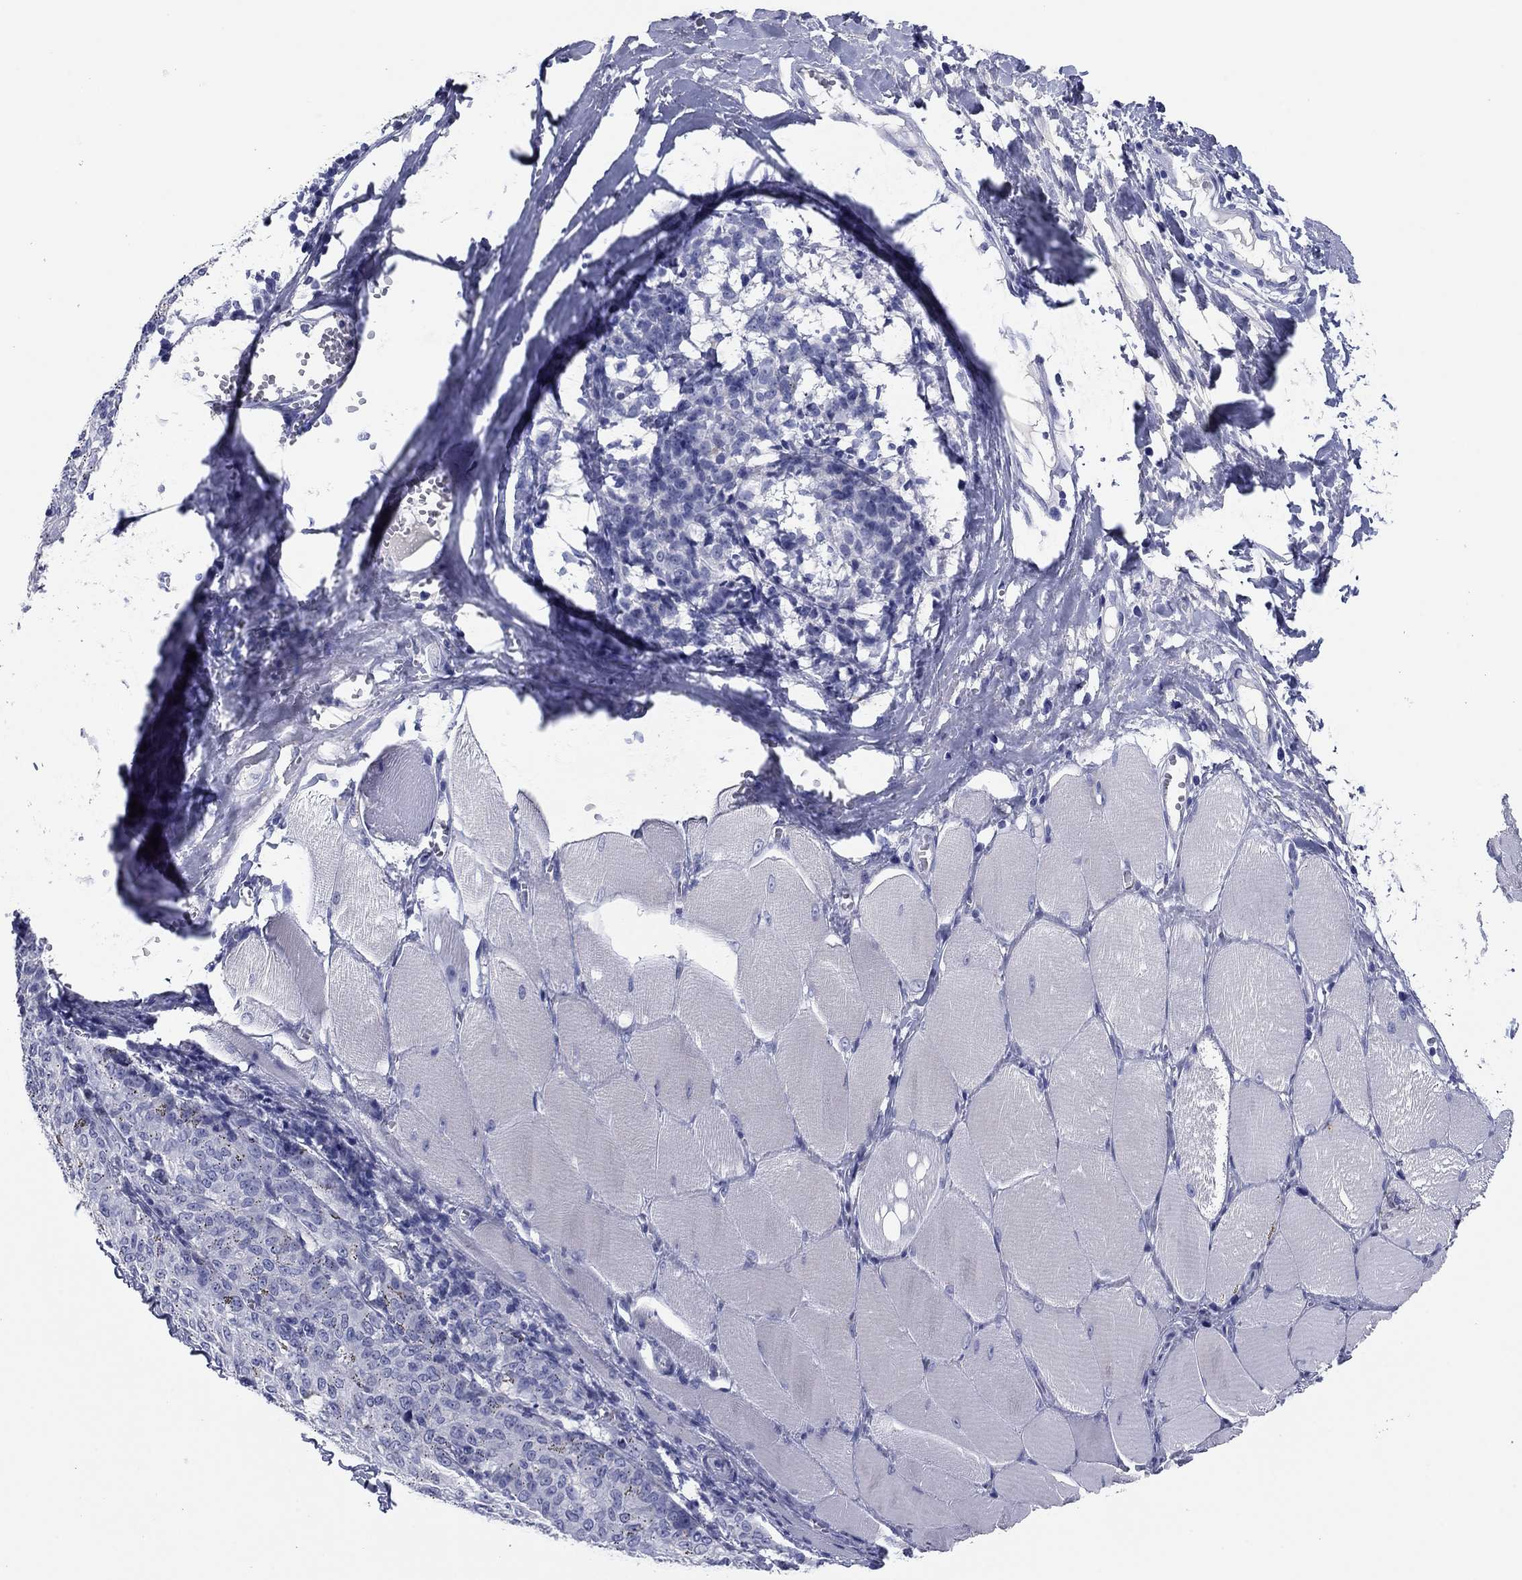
{"staining": {"intensity": "negative", "quantity": "none", "location": "none"}, "tissue": "melanoma", "cell_type": "Tumor cells", "image_type": "cancer", "snomed": [{"axis": "morphology", "description": "Malignant melanoma, NOS"}, {"axis": "topography", "description": "Skin"}], "caption": "IHC micrograph of human melanoma stained for a protein (brown), which demonstrates no positivity in tumor cells. Nuclei are stained in blue.", "gene": "KCNH1", "patient": {"sex": "female", "age": 72}}